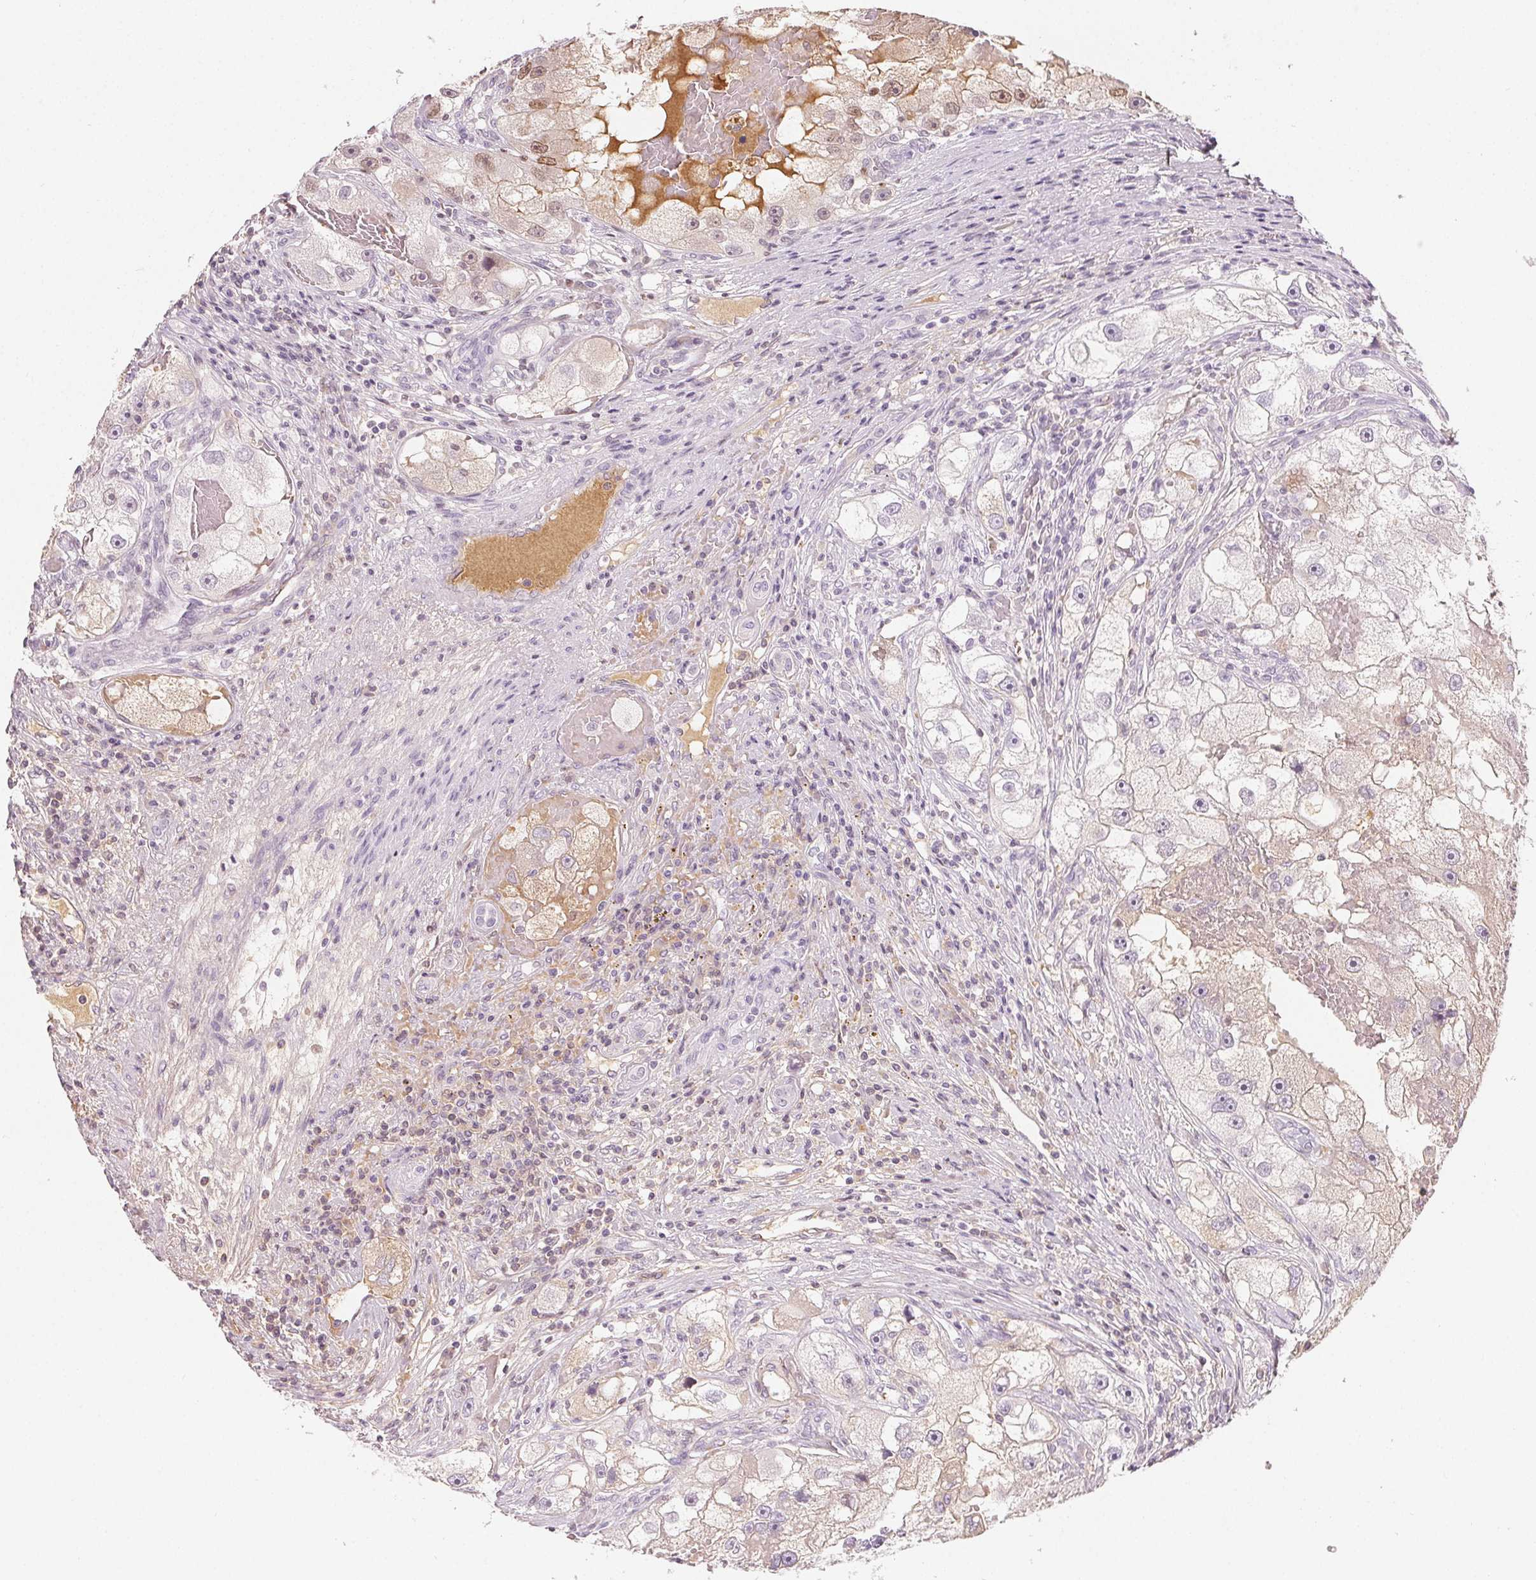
{"staining": {"intensity": "moderate", "quantity": "<25%", "location": "nuclear"}, "tissue": "renal cancer", "cell_type": "Tumor cells", "image_type": "cancer", "snomed": [{"axis": "morphology", "description": "Adenocarcinoma, NOS"}, {"axis": "topography", "description": "Kidney"}], "caption": "The immunohistochemical stain labels moderate nuclear staining in tumor cells of renal cancer (adenocarcinoma) tissue.", "gene": "AFM", "patient": {"sex": "male", "age": 63}}